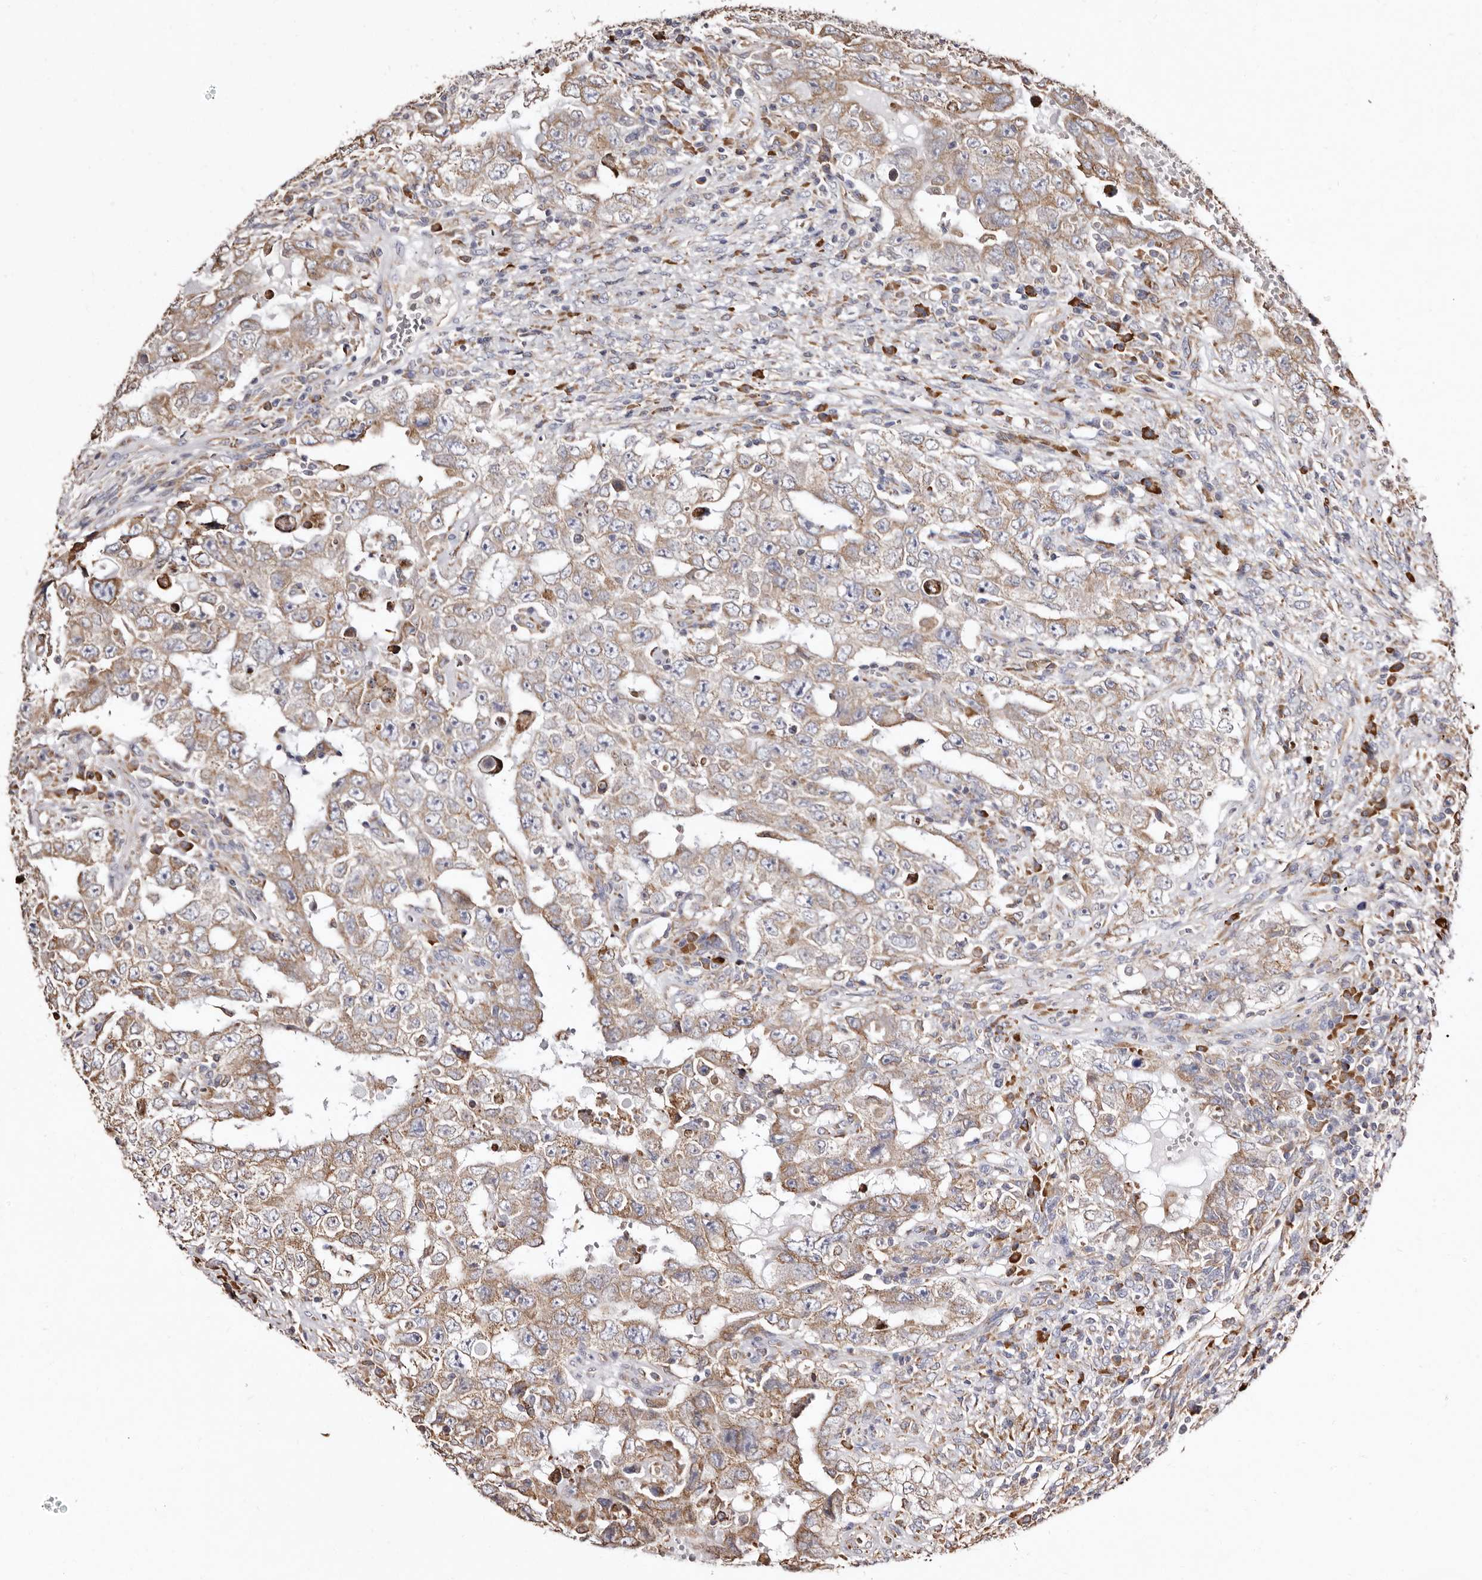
{"staining": {"intensity": "moderate", "quantity": ">75%", "location": "cytoplasmic/membranous"}, "tissue": "testis cancer", "cell_type": "Tumor cells", "image_type": "cancer", "snomed": [{"axis": "morphology", "description": "Carcinoma, Embryonal, NOS"}, {"axis": "topography", "description": "Testis"}], "caption": "A high-resolution photomicrograph shows immunohistochemistry (IHC) staining of testis cancer, which displays moderate cytoplasmic/membranous positivity in about >75% of tumor cells. (IHC, brightfield microscopy, high magnification).", "gene": "ACBD6", "patient": {"sex": "male", "age": 26}}